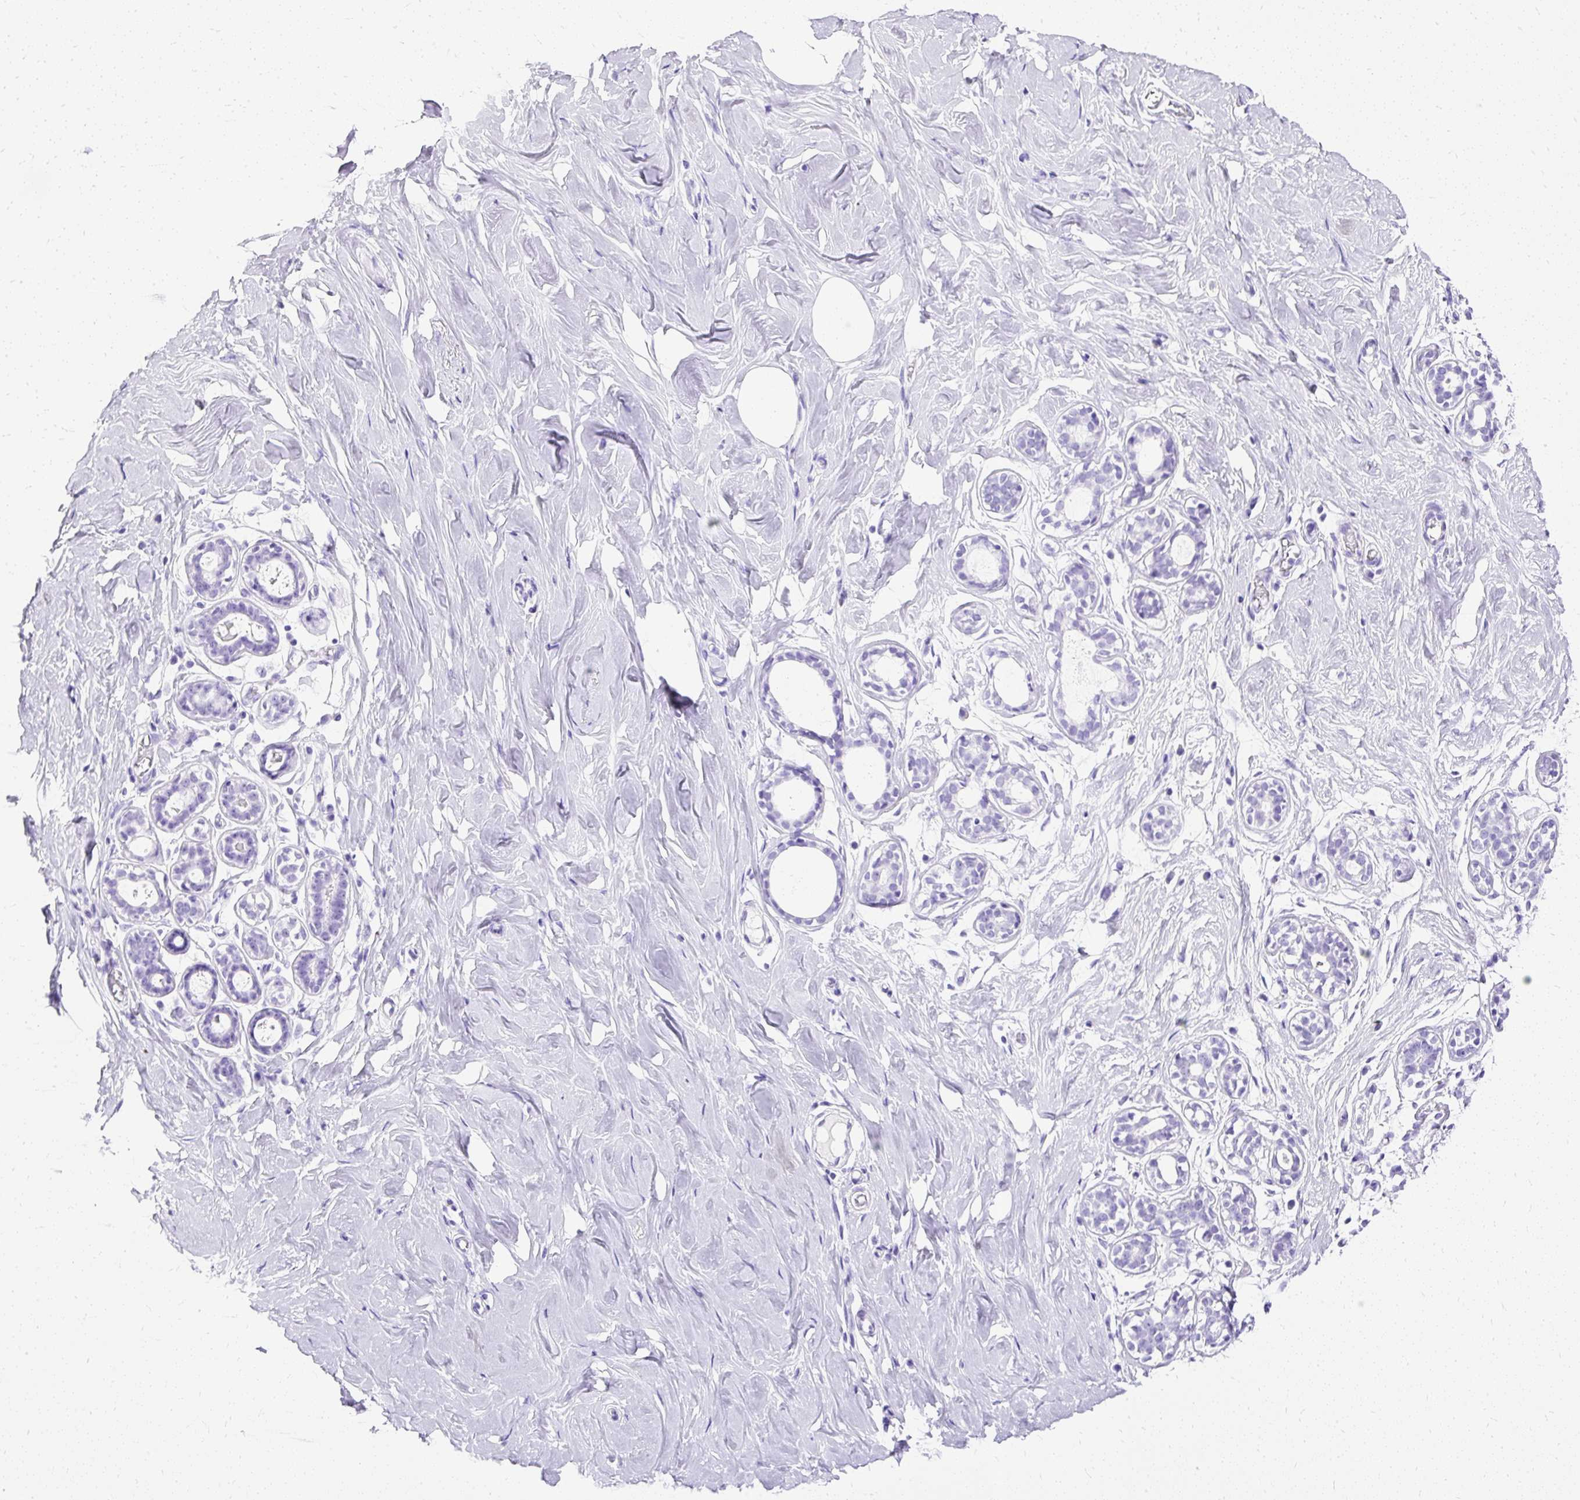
{"staining": {"intensity": "negative", "quantity": "none", "location": "none"}, "tissue": "breast", "cell_type": "Adipocytes", "image_type": "normal", "snomed": [{"axis": "morphology", "description": "Normal tissue, NOS"}, {"axis": "topography", "description": "Breast"}], "caption": "High magnification brightfield microscopy of normal breast stained with DAB (brown) and counterstained with hematoxylin (blue): adipocytes show no significant expression.", "gene": "SLC8A2", "patient": {"sex": "female", "age": 27}}